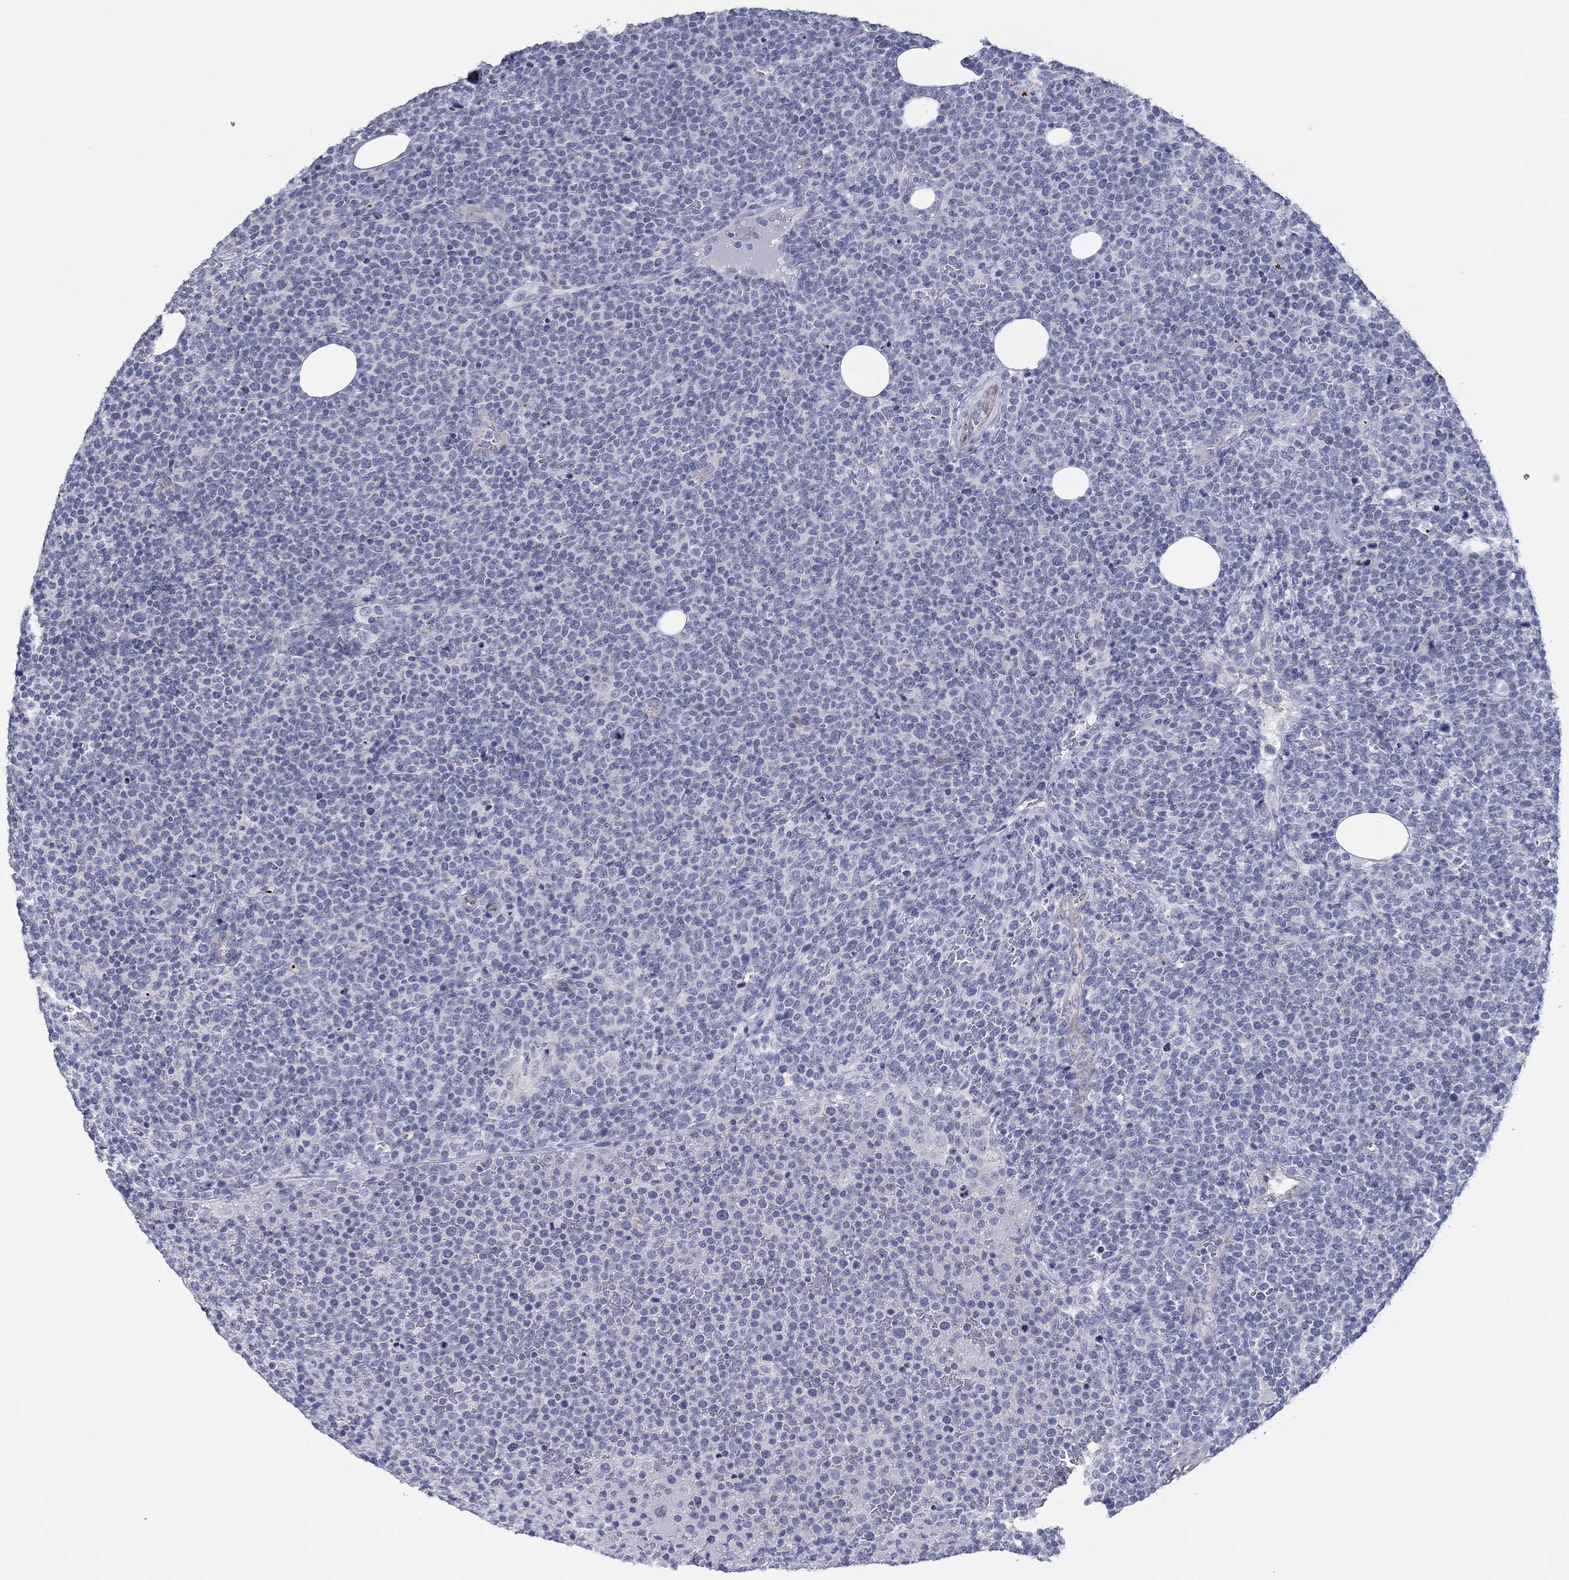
{"staining": {"intensity": "negative", "quantity": "none", "location": "none"}, "tissue": "lymphoma", "cell_type": "Tumor cells", "image_type": "cancer", "snomed": [{"axis": "morphology", "description": "Malignant lymphoma, non-Hodgkin's type, High grade"}, {"axis": "topography", "description": "Lymph node"}], "caption": "IHC photomicrograph of high-grade malignant lymphoma, non-Hodgkin's type stained for a protein (brown), which demonstrates no expression in tumor cells.", "gene": "GJA5", "patient": {"sex": "male", "age": 61}}